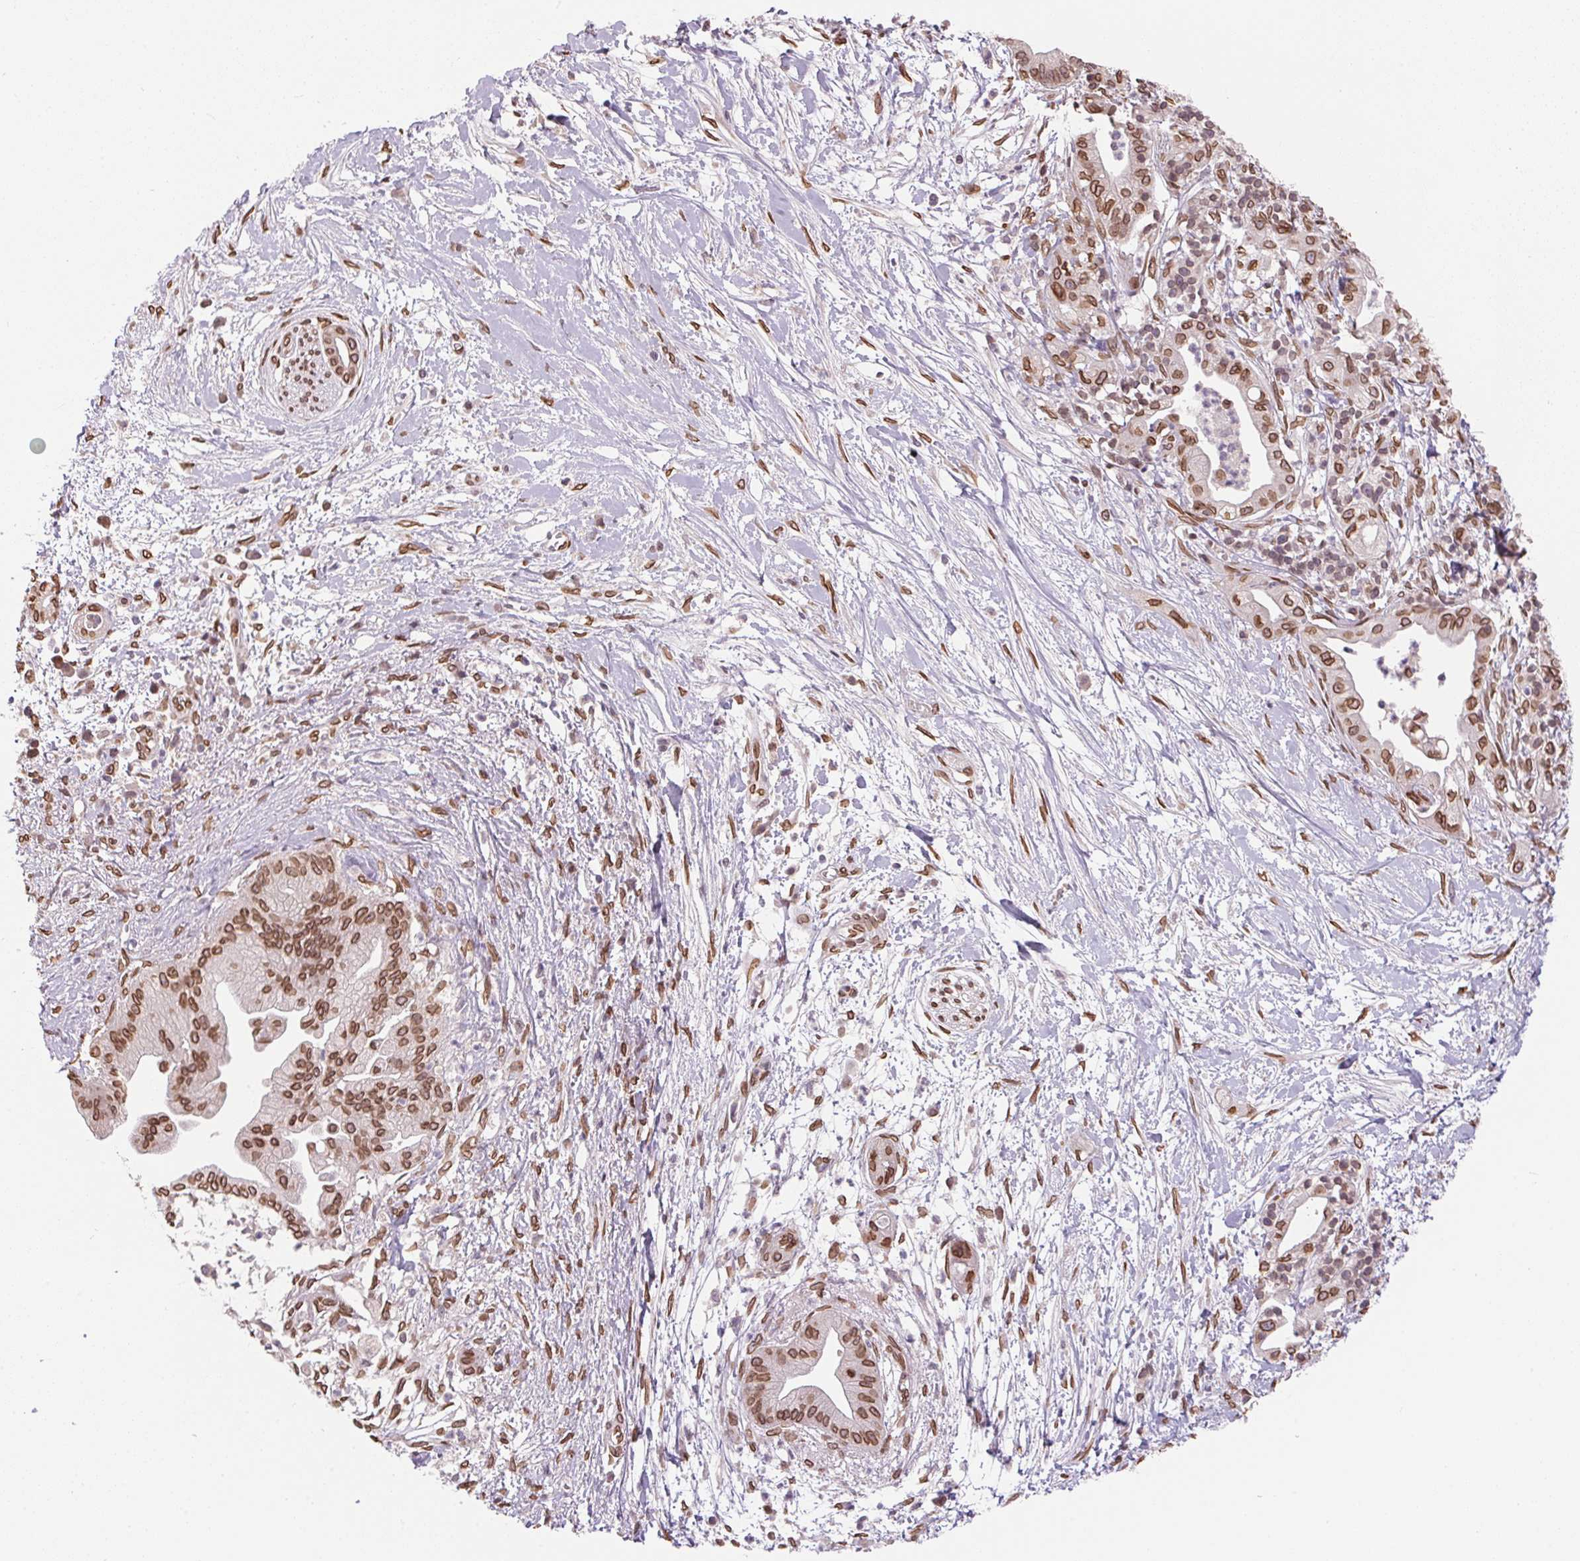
{"staining": {"intensity": "moderate", "quantity": ">75%", "location": "cytoplasmic/membranous,nuclear"}, "tissue": "pancreatic cancer", "cell_type": "Tumor cells", "image_type": "cancer", "snomed": [{"axis": "morphology", "description": "Normal tissue, NOS"}, {"axis": "morphology", "description": "Adenocarcinoma, NOS"}, {"axis": "topography", "description": "Lymph node"}, {"axis": "topography", "description": "Pancreas"}], "caption": "Pancreatic cancer (adenocarcinoma) tissue exhibits moderate cytoplasmic/membranous and nuclear staining in about >75% of tumor cells, visualized by immunohistochemistry.", "gene": "TMEM175", "patient": {"sex": "female", "age": 58}}